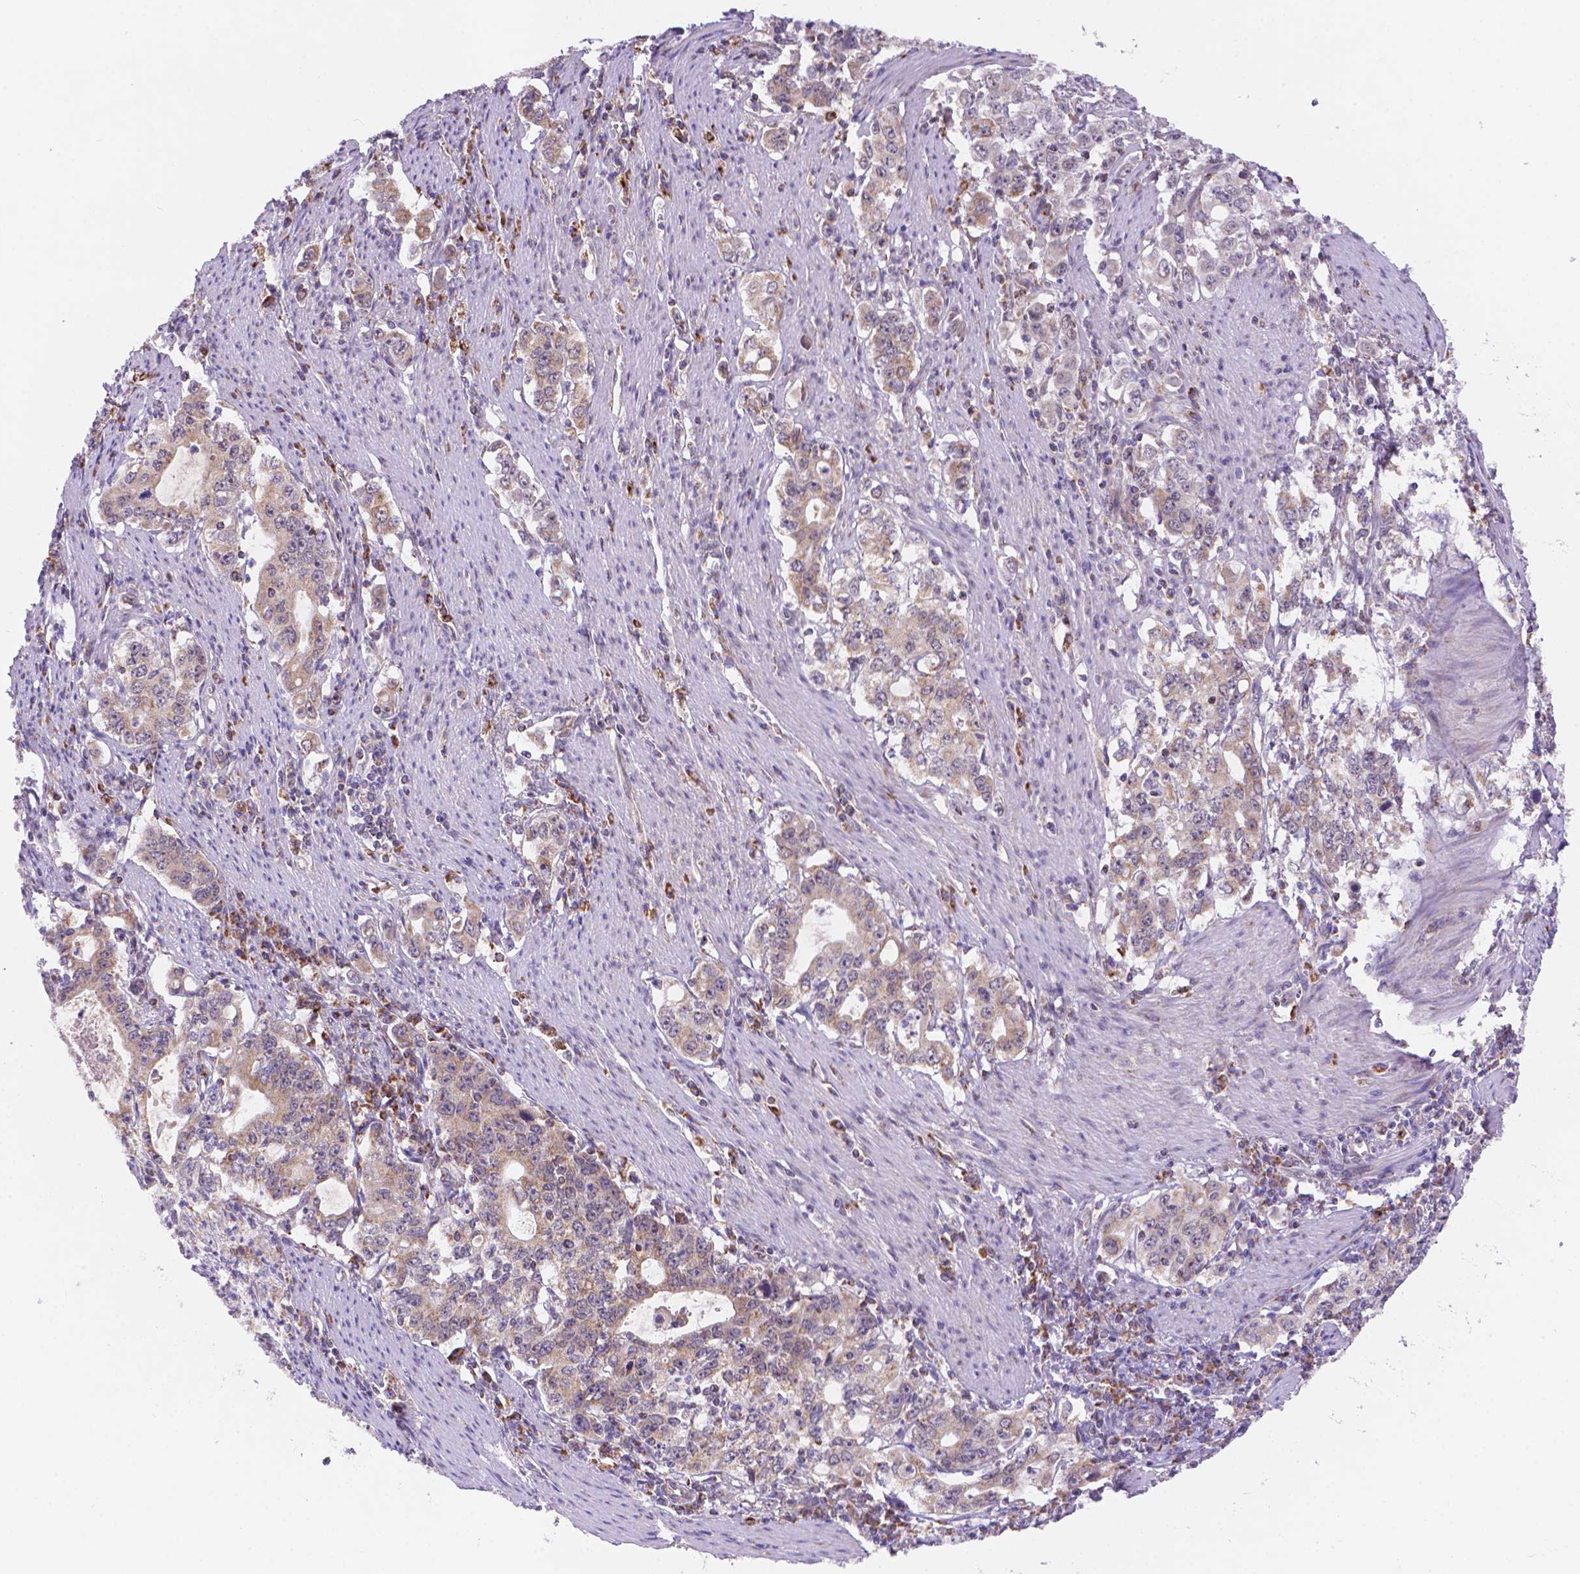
{"staining": {"intensity": "moderate", "quantity": "25%-75%", "location": "cytoplasmic/membranous"}, "tissue": "stomach cancer", "cell_type": "Tumor cells", "image_type": "cancer", "snomed": [{"axis": "morphology", "description": "Adenocarcinoma, NOS"}, {"axis": "topography", "description": "Stomach, lower"}], "caption": "Protein expression analysis of adenocarcinoma (stomach) exhibits moderate cytoplasmic/membranous positivity in about 25%-75% of tumor cells. The staining was performed using DAB to visualize the protein expression in brown, while the nuclei were stained in blue with hematoxylin (Magnification: 20x).", "gene": "CYYR1", "patient": {"sex": "female", "age": 72}}